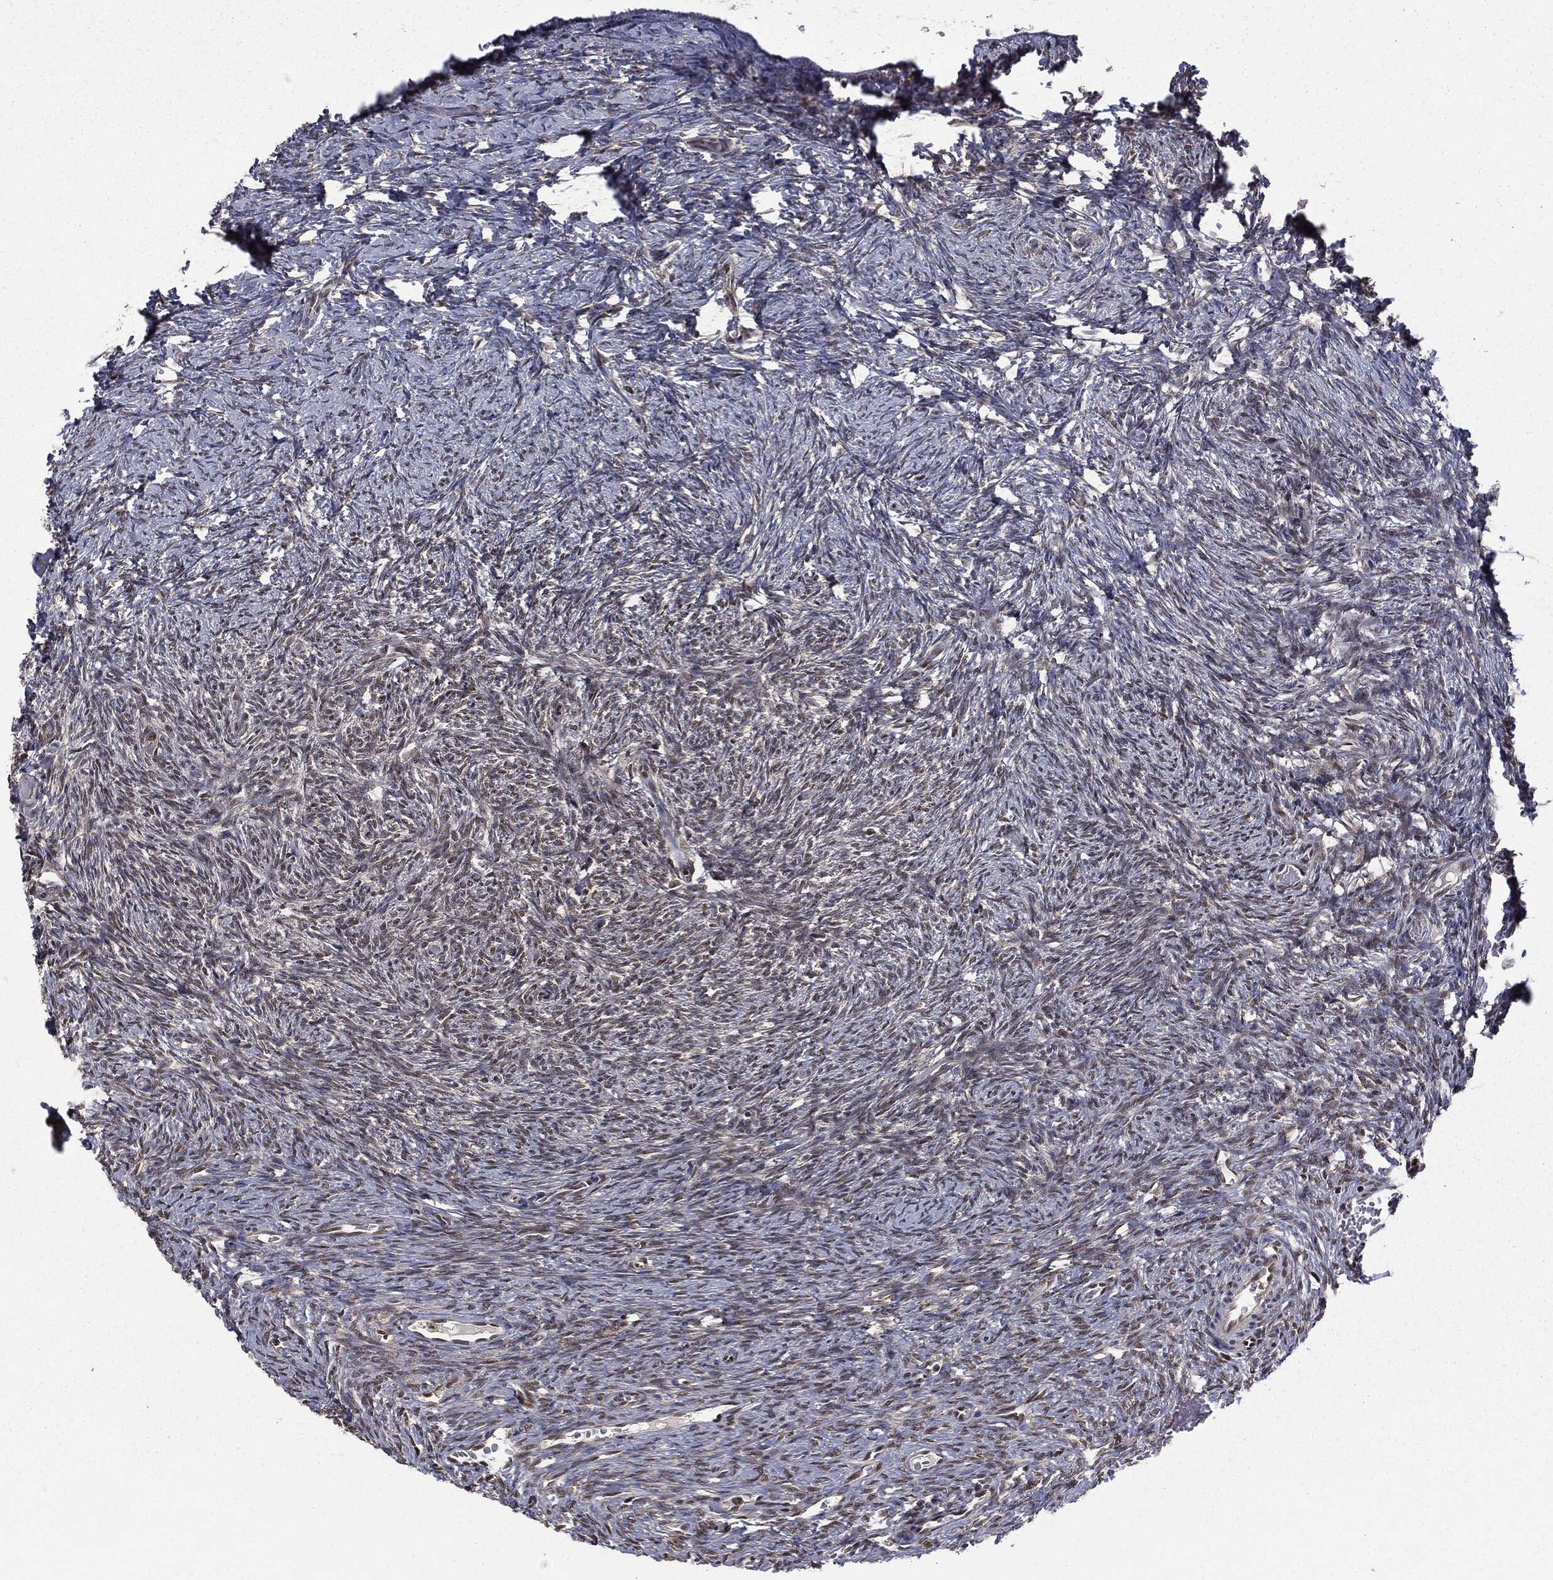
{"staining": {"intensity": "strong", "quantity": ">75%", "location": "cytoplasmic/membranous,nuclear"}, "tissue": "ovary", "cell_type": "Follicle cells", "image_type": "normal", "snomed": [{"axis": "morphology", "description": "Normal tissue, NOS"}, {"axis": "topography", "description": "Ovary"}], "caption": "Immunohistochemistry of normal ovary demonstrates high levels of strong cytoplasmic/membranous,nuclear staining in about >75% of follicle cells.", "gene": "JMJD6", "patient": {"sex": "female", "age": 39}}